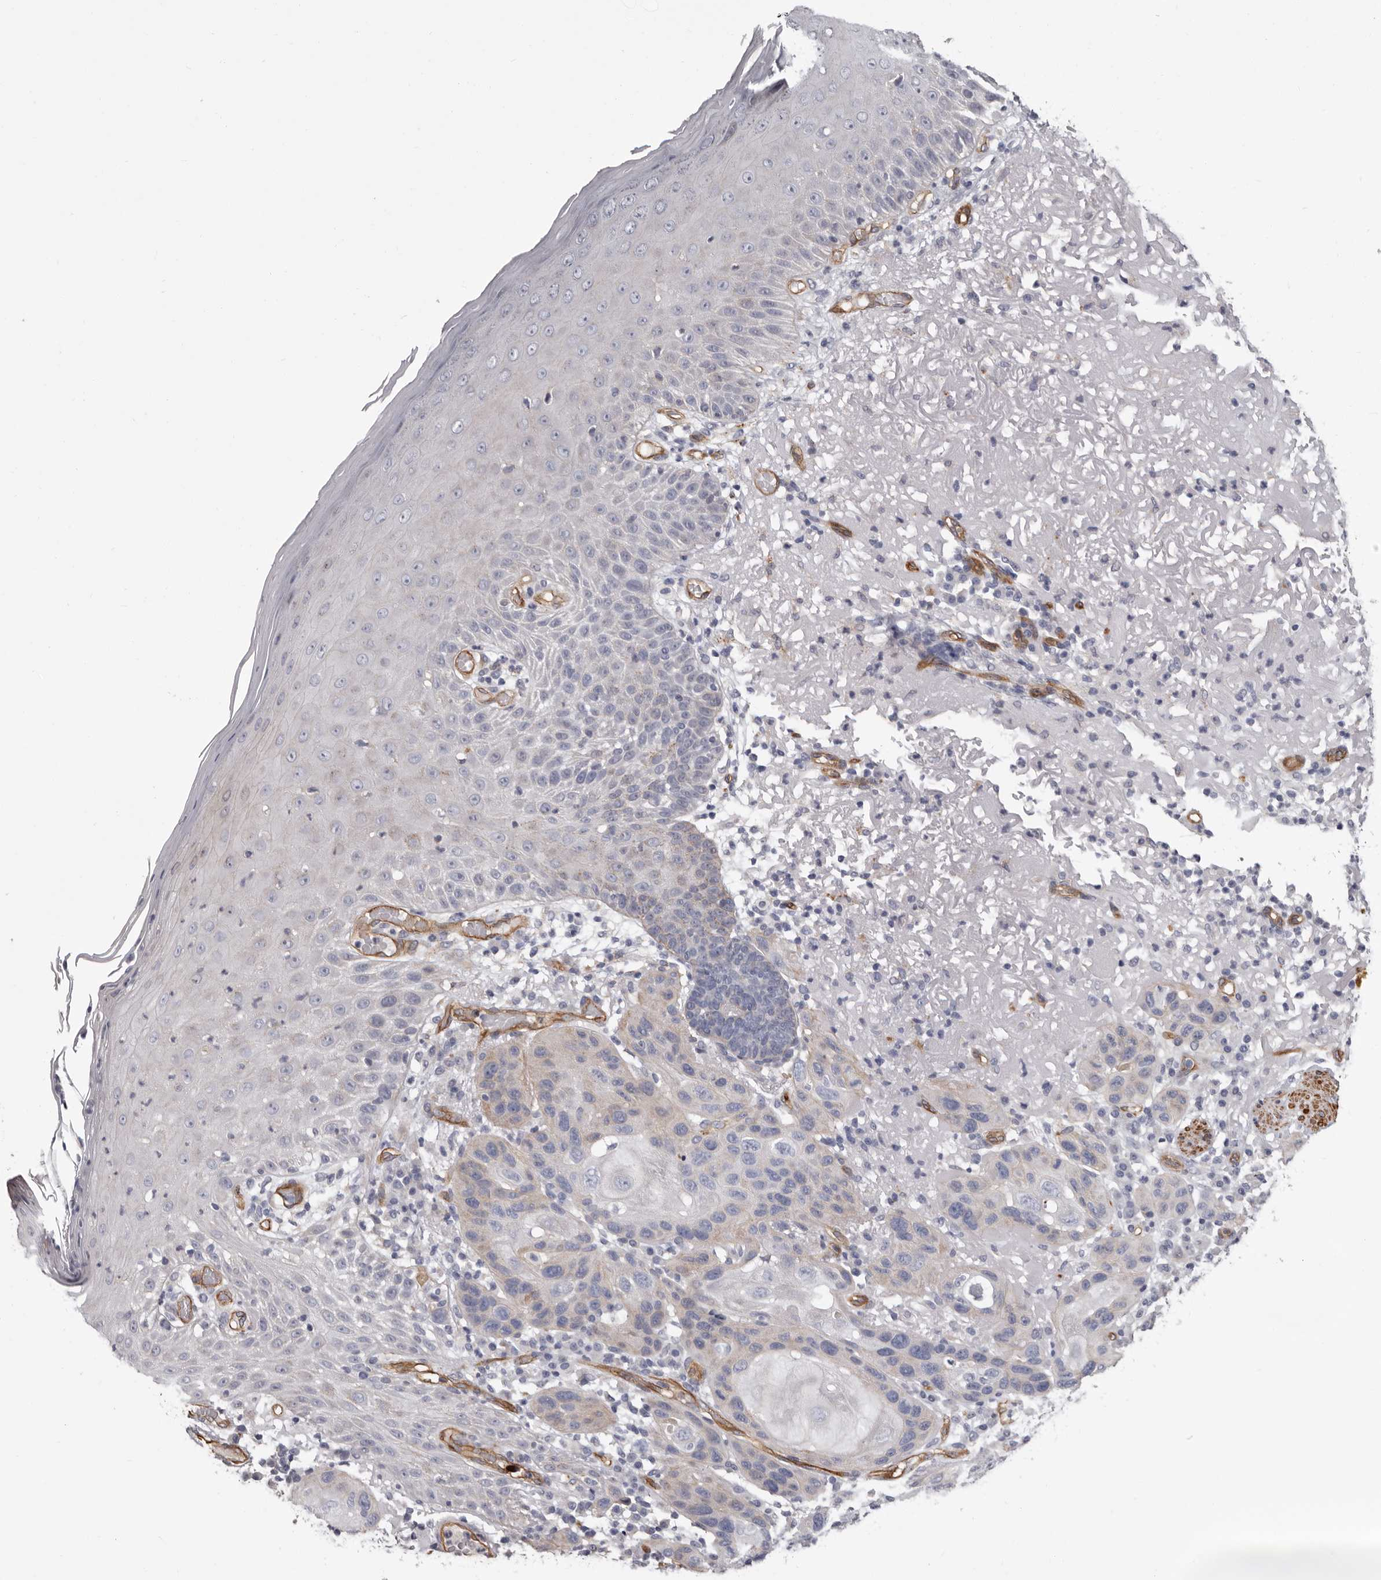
{"staining": {"intensity": "weak", "quantity": "<25%", "location": "cytoplasmic/membranous"}, "tissue": "skin cancer", "cell_type": "Tumor cells", "image_type": "cancer", "snomed": [{"axis": "morphology", "description": "Normal tissue, NOS"}, {"axis": "morphology", "description": "Squamous cell carcinoma, NOS"}, {"axis": "topography", "description": "Skin"}], "caption": "Image shows no significant protein positivity in tumor cells of skin cancer (squamous cell carcinoma).", "gene": "ADGRL4", "patient": {"sex": "female", "age": 96}}